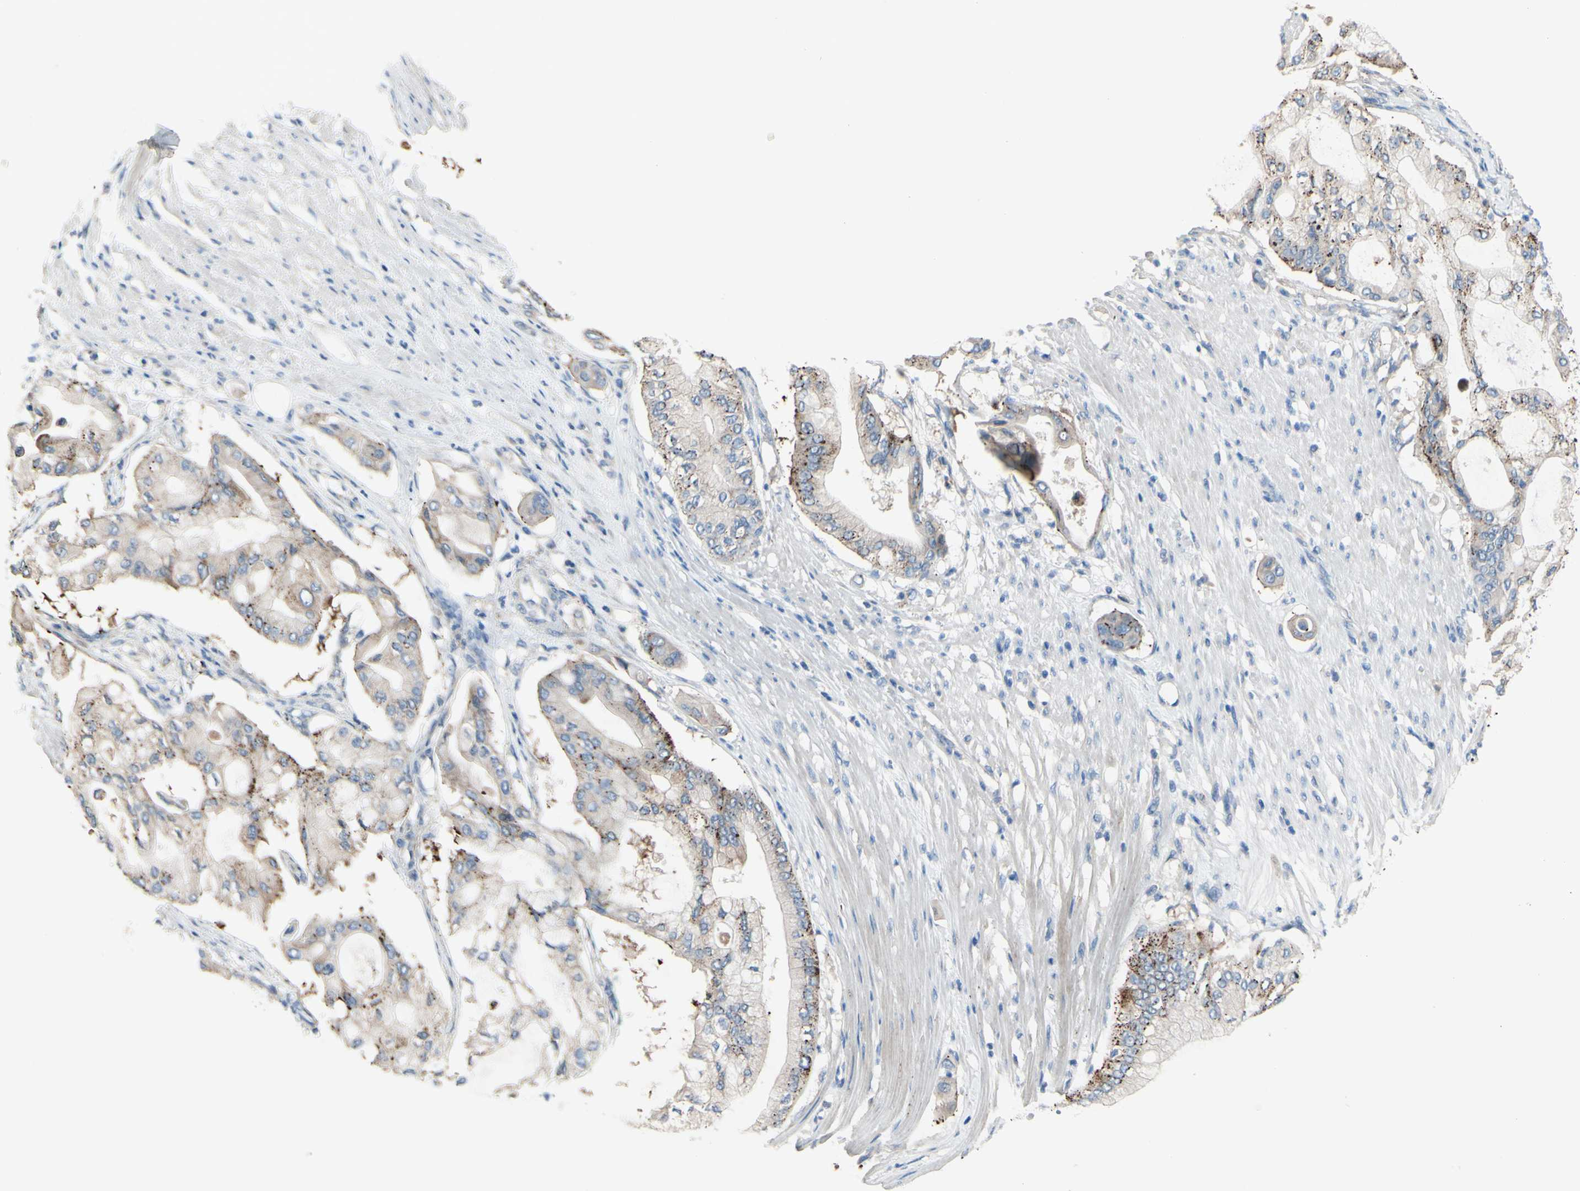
{"staining": {"intensity": "moderate", "quantity": ">75%", "location": "cytoplasmic/membranous"}, "tissue": "pancreatic cancer", "cell_type": "Tumor cells", "image_type": "cancer", "snomed": [{"axis": "morphology", "description": "Adenocarcinoma, NOS"}, {"axis": "morphology", "description": "Adenocarcinoma, metastatic, NOS"}, {"axis": "topography", "description": "Lymph node"}, {"axis": "topography", "description": "Pancreas"}, {"axis": "topography", "description": "Duodenum"}], "caption": "Protein staining exhibits moderate cytoplasmic/membranous expression in about >75% of tumor cells in pancreatic cancer.", "gene": "TMEM59L", "patient": {"sex": "female", "age": 64}}